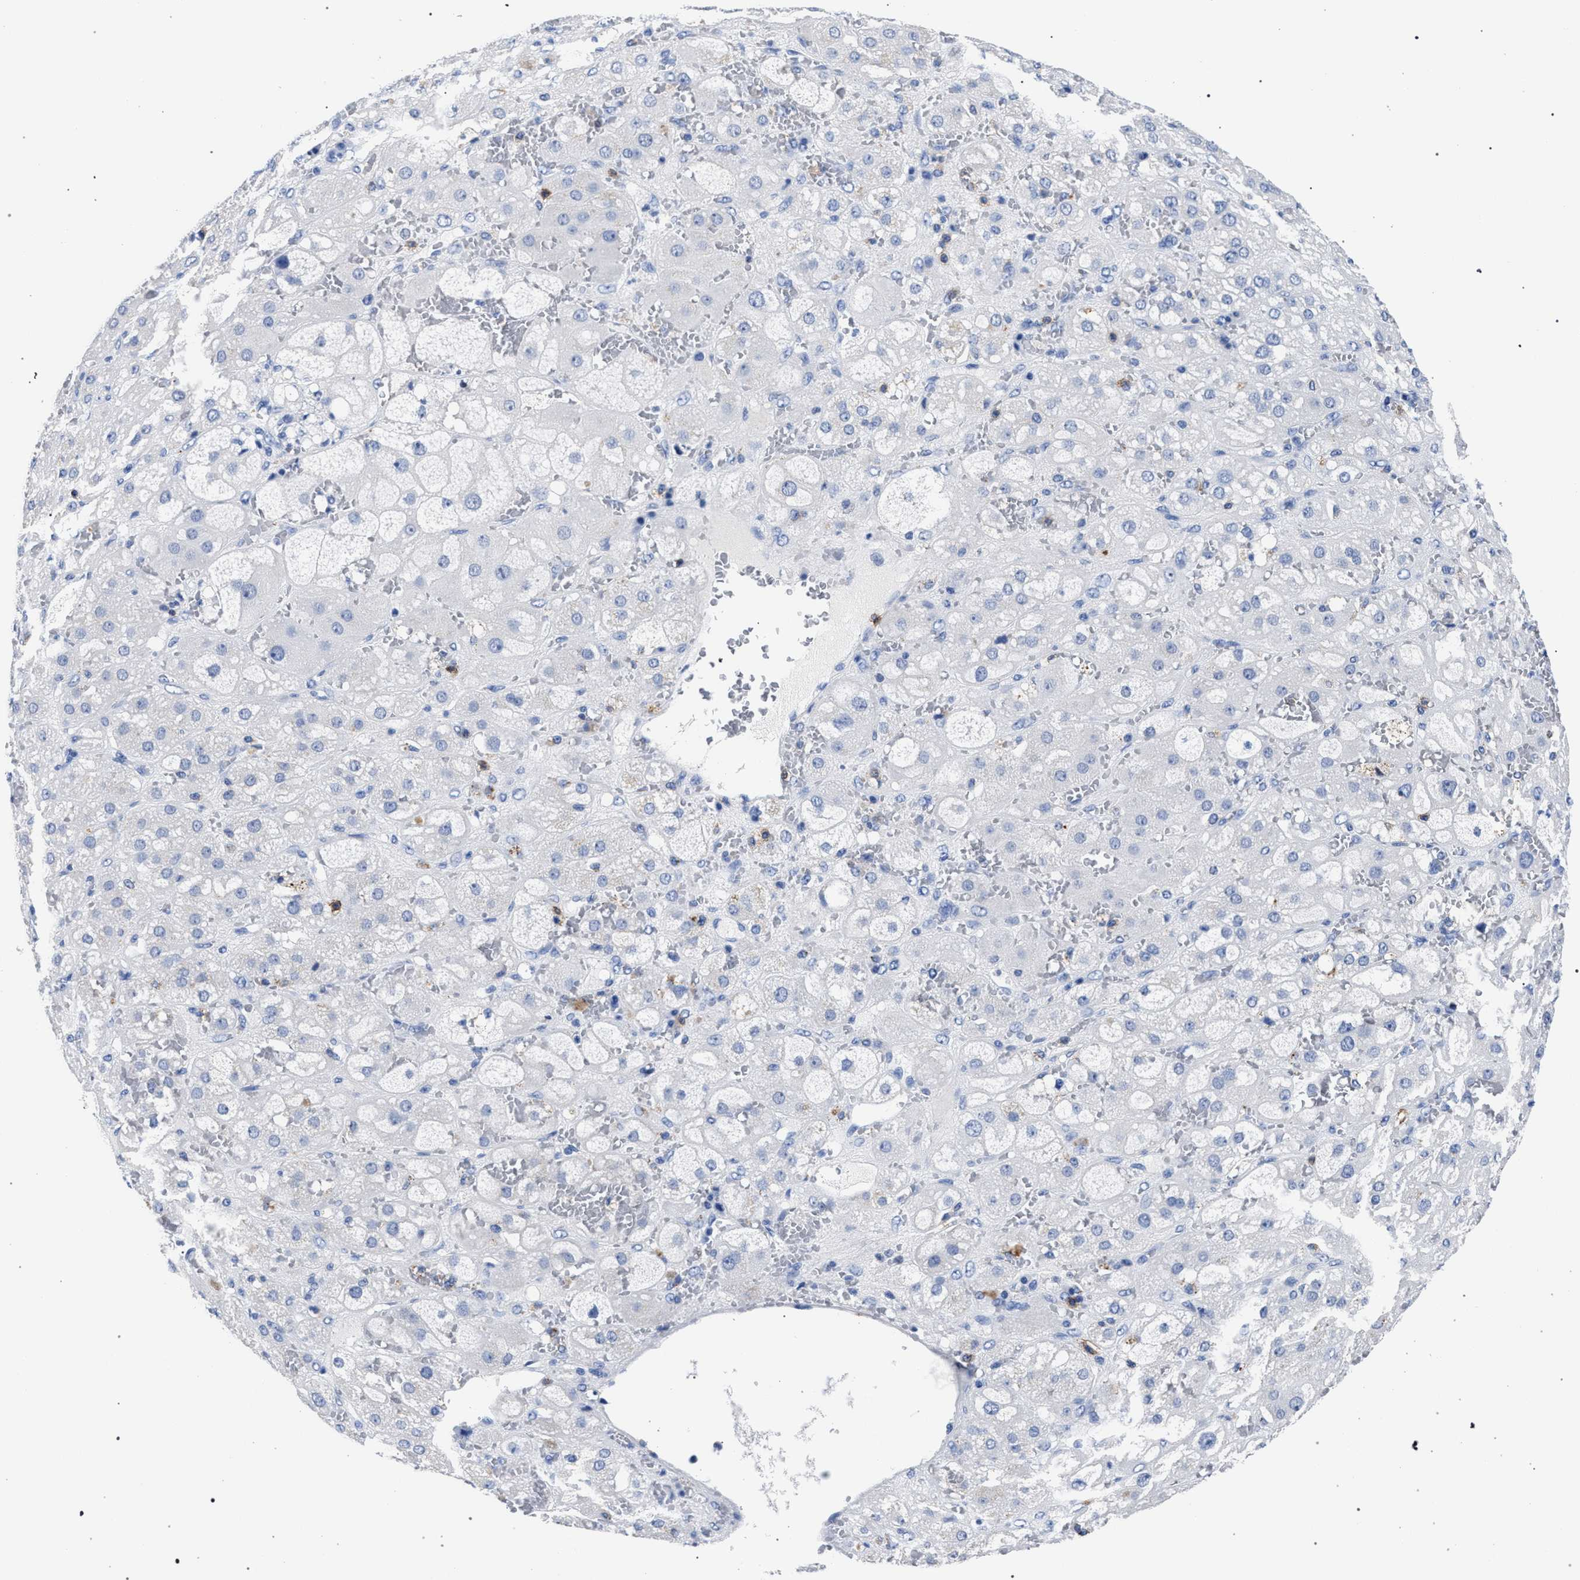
{"staining": {"intensity": "negative", "quantity": "none", "location": "none"}, "tissue": "adrenal gland", "cell_type": "Glandular cells", "image_type": "normal", "snomed": [{"axis": "morphology", "description": "Normal tissue, NOS"}, {"axis": "topography", "description": "Adrenal gland"}], "caption": "Glandular cells are negative for brown protein staining in benign adrenal gland. (Immunohistochemistry (ihc), brightfield microscopy, high magnification).", "gene": "KLRK1", "patient": {"sex": "female", "age": 47}}